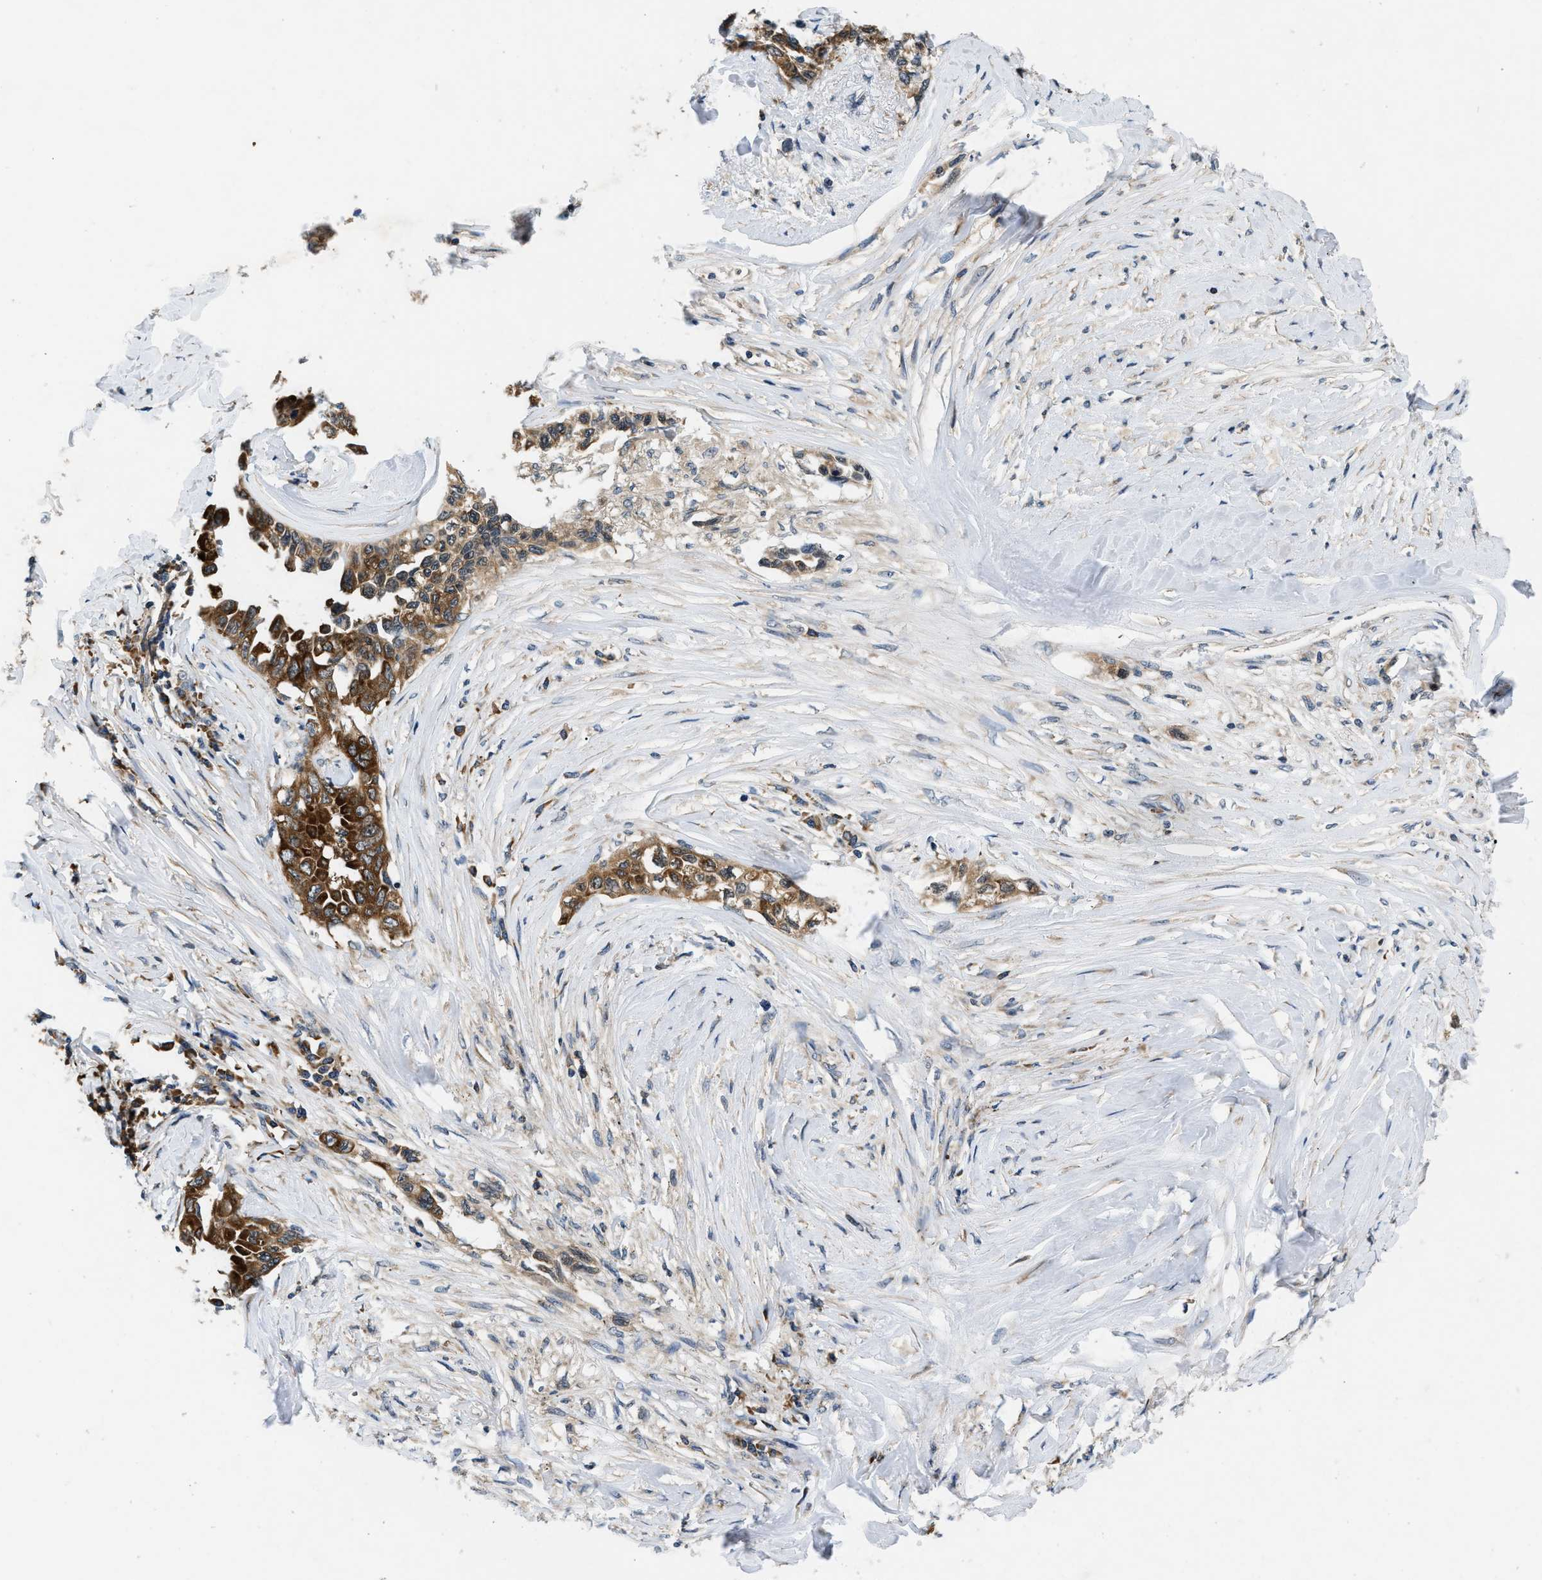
{"staining": {"intensity": "strong", "quantity": ">75%", "location": "cytoplasmic/membranous"}, "tissue": "lung cancer", "cell_type": "Tumor cells", "image_type": "cancer", "snomed": [{"axis": "morphology", "description": "Adenocarcinoma, NOS"}, {"axis": "topography", "description": "Lung"}], "caption": "Immunohistochemical staining of lung cancer demonstrates strong cytoplasmic/membranous protein positivity in approximately >75% of tumor cells.", "gene": "PA2G4", "patient": {"sex": "female", "age": 51}}